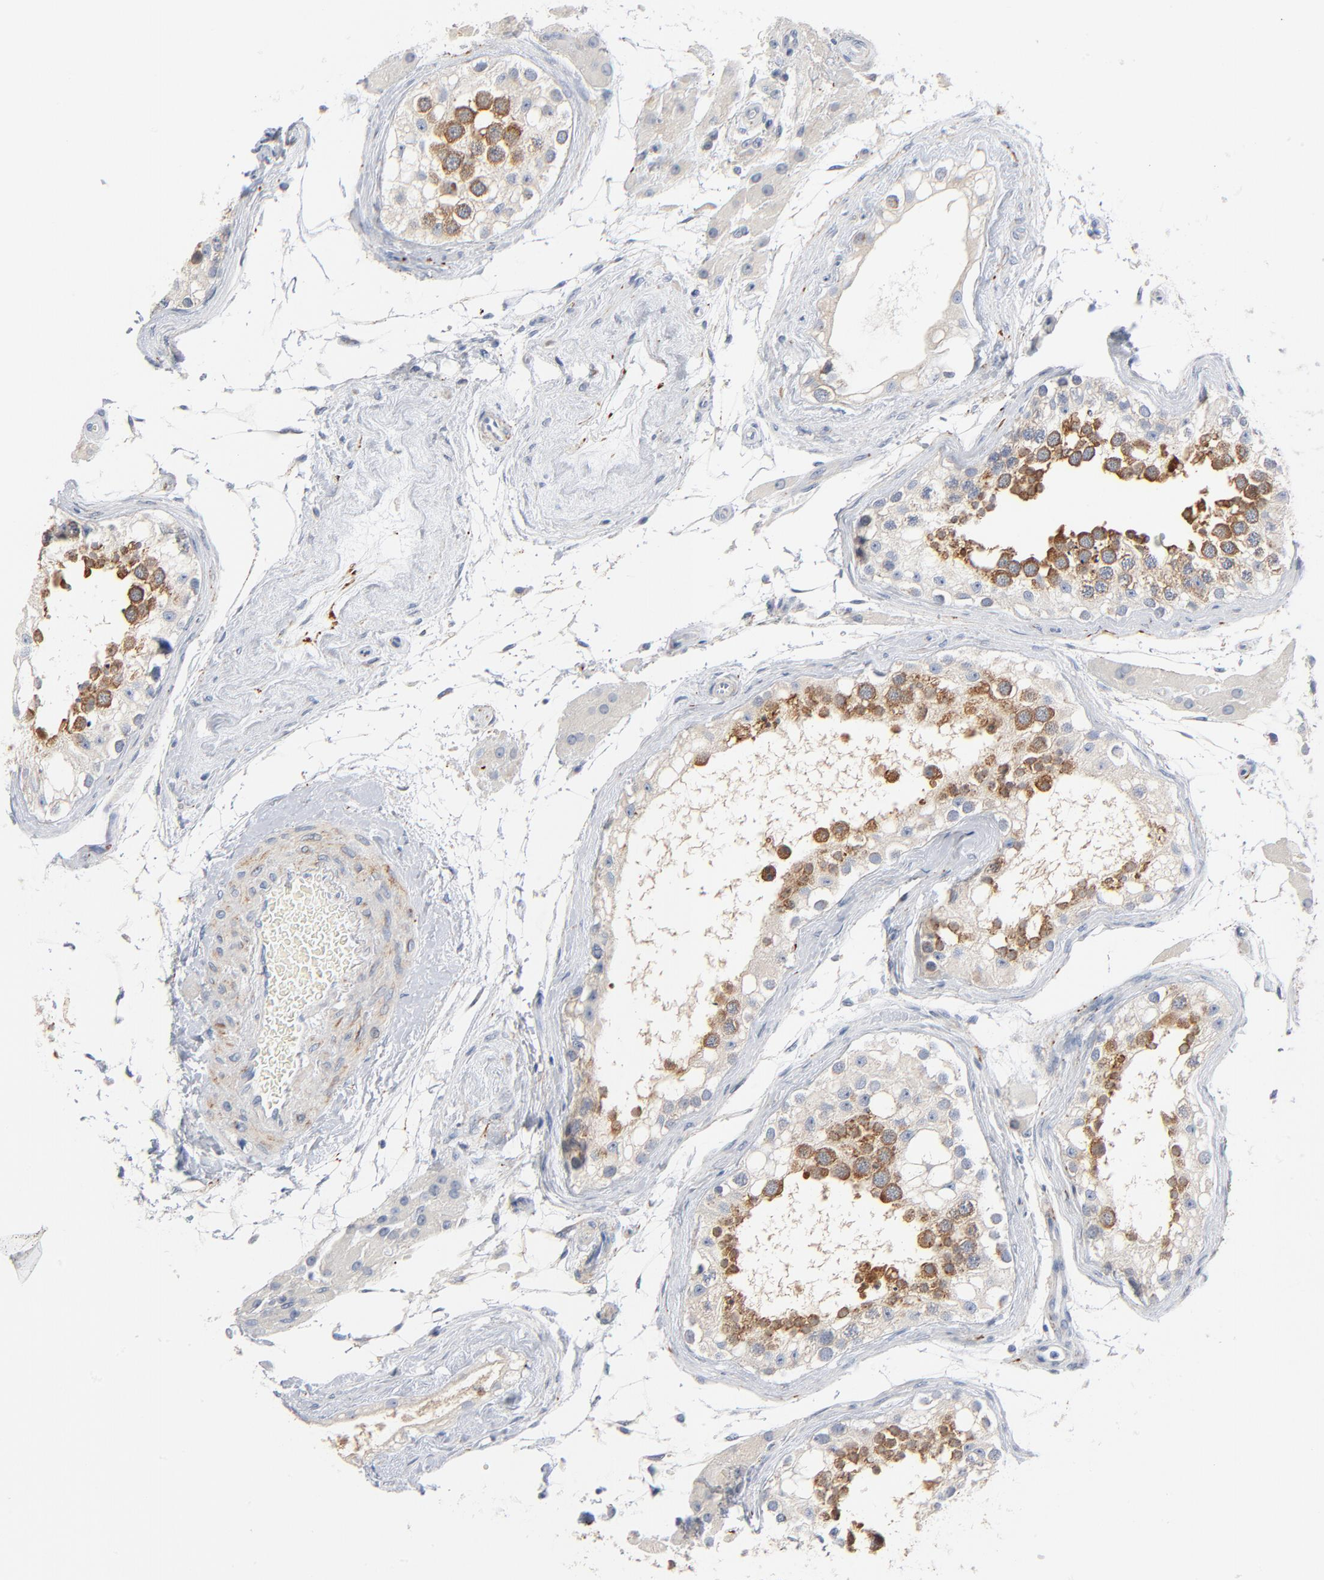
{"staining": {"intensity": "strong", "quantity": ">75%", "location": "cytoplasmic/membranous"}, "tissue": "testis", "cell_type": "Cells in seminiferous ducts", "image_type": "normal", "snomed": [{"axis": "morphology", "description": "Normal tissue, NOS"}, {"axis": "topography", "description": "Testis"}], "caption": "Immunohistochemical staining of benign testis reveals >75% levels of strong cytoplasmic/membranous protein staining in approximately >75% of cells in seminiferous ducts. The protein of interest is stained brown, and the nuclei are stained in blue (DAB (3,3'-diaminobenzidine) IHC with brightfield microscopy, high magnification).", "gene": "IFT43", "patient": {"sex": "male", "age": 68}}